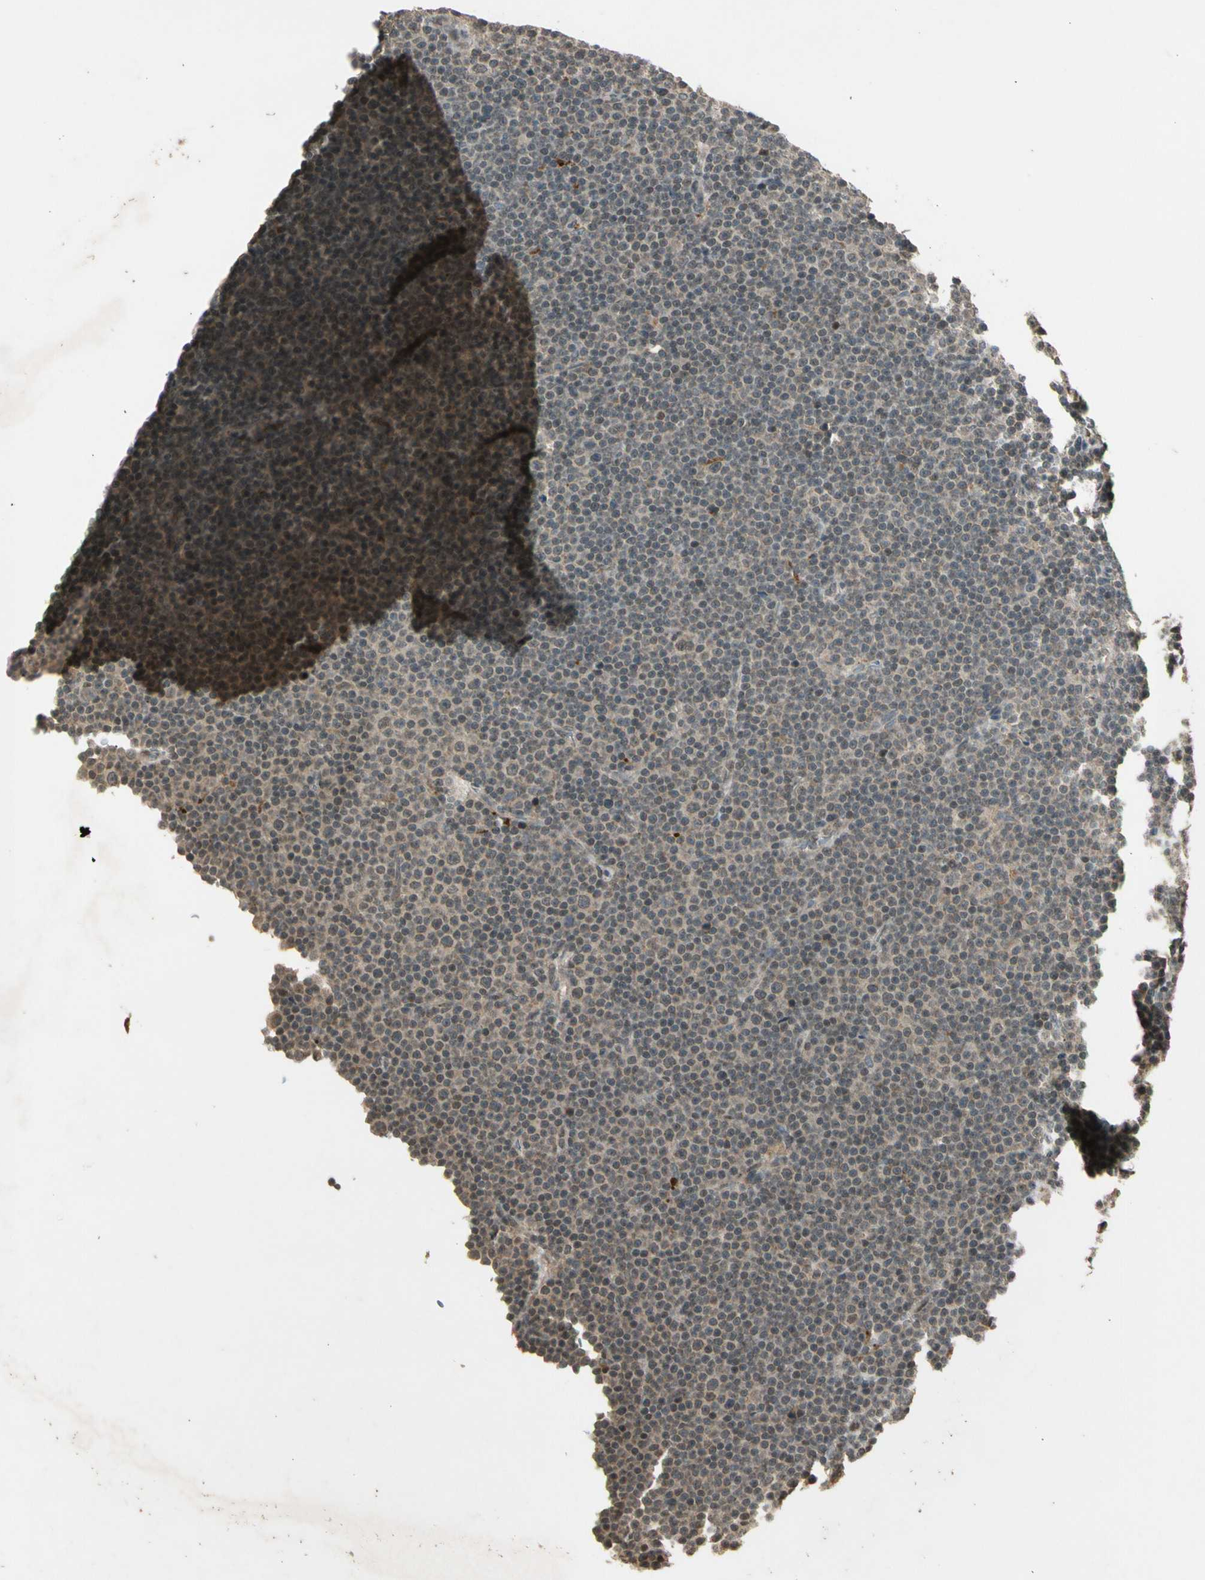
{"staining": {"intensity": "weak", "quantity": "25%-75%", "location": "cytoplasmic/membranous"}, "tissue": "lymphoma", "cell_type": "Tumor cells", "image_type": "cancer", "snomed": [{"axis": "morphology", "description": "Malignant lymphoma, non-Hodgkin's type, Low grade"}, {"axis": "topography", "description": "Lymph node"}], "caption": "Protein staining shows weak cytoplasmic/membranous positivity in about 25%-75% of tumor cells in lymphoma. (brown staining indicates protein expression, while blue staining denotes nuclei).", "gene": "GMEB2", "patient": {"sex": "female", "age": 67}}